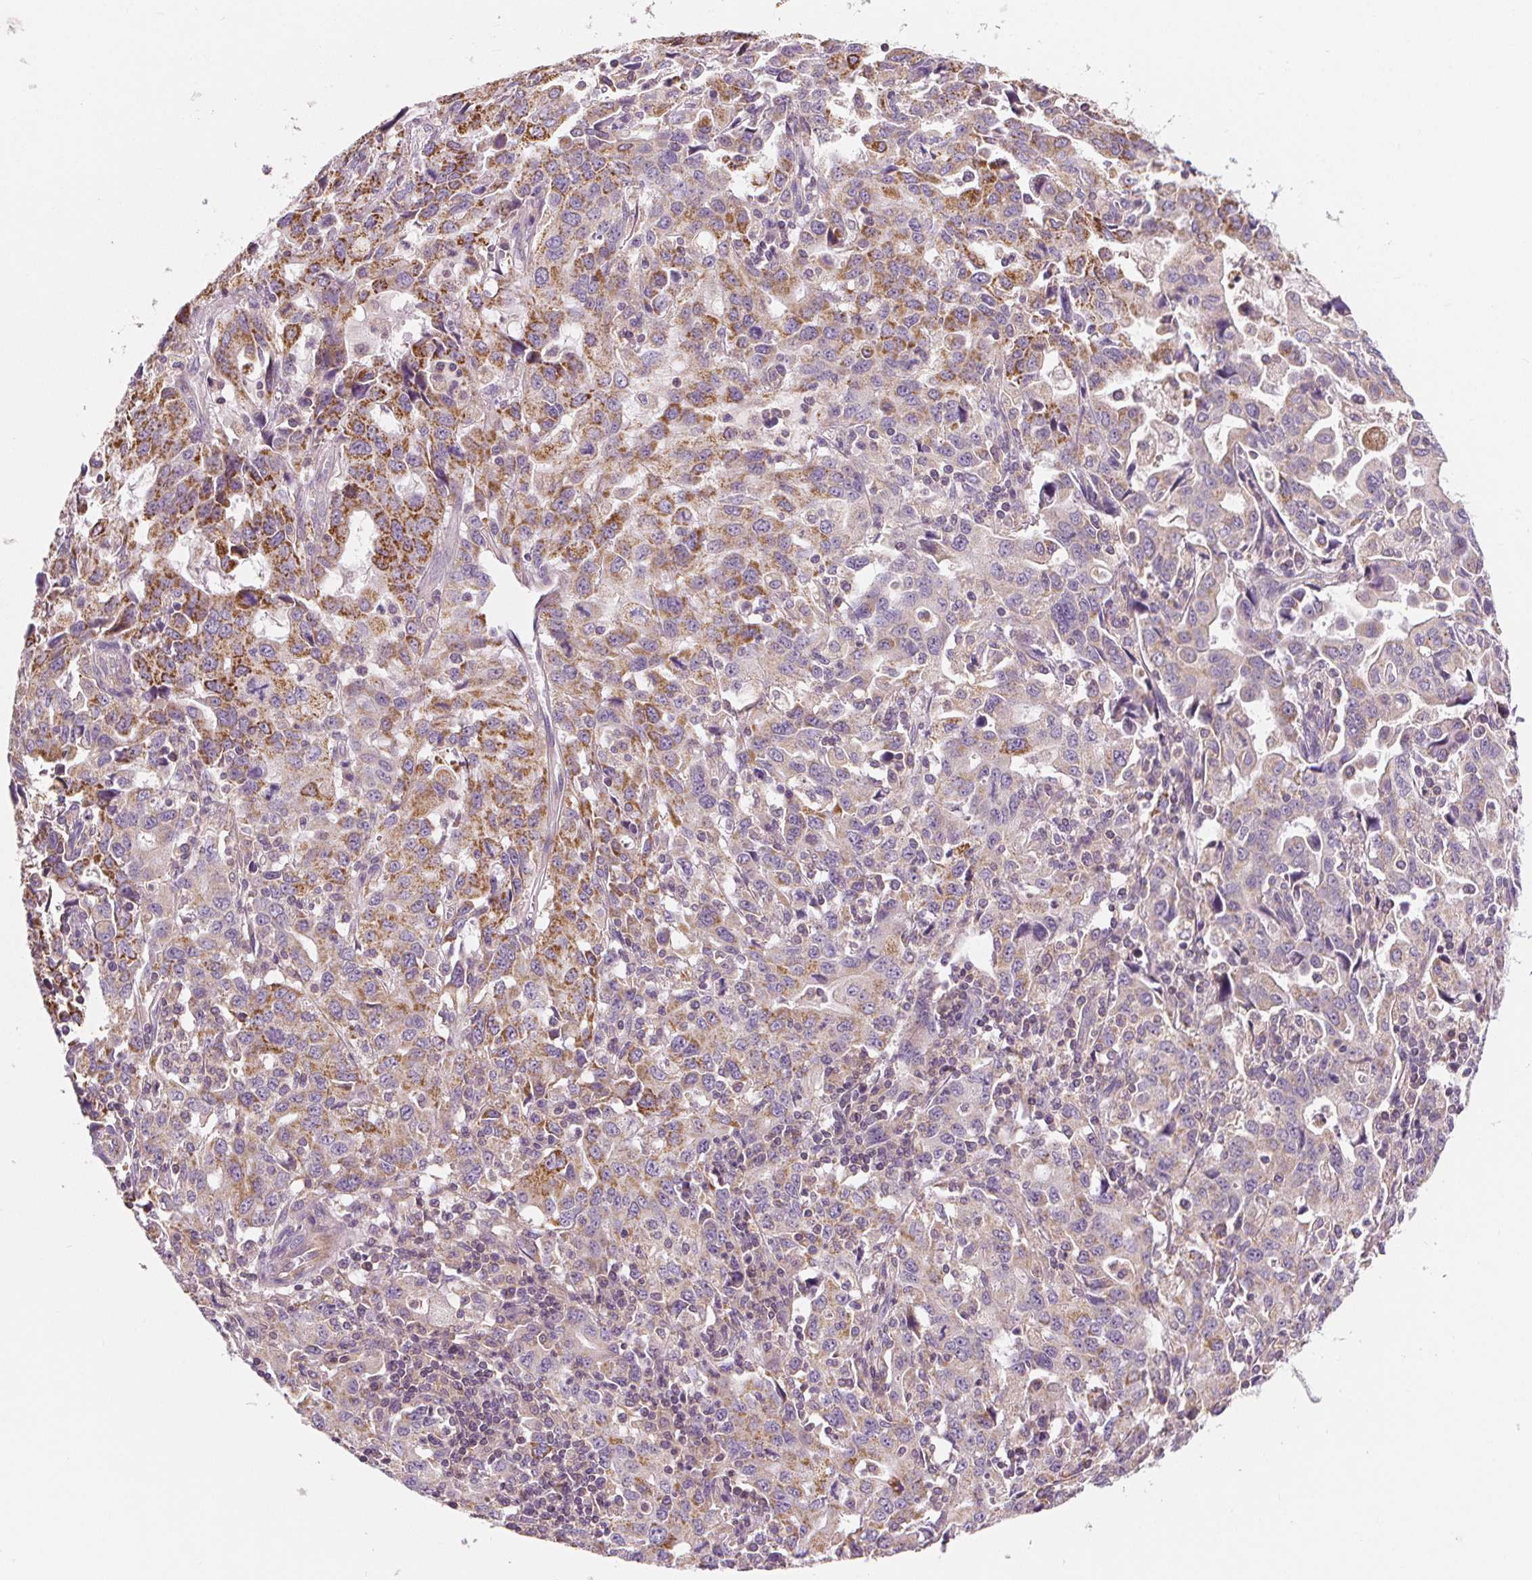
{"staining": {"intensity": "moderate", "quantity": "25%-75%", "location": "cytoplasmic/membranous"}, "tissue": "stomach cancer", "cell_type": "Tumor cells", "image_type": "cancer", "snomed": [{"axis": "morphology", "description": "Adenocarcinoma, NOS"}, {"axis": "topography", "description": "Stomach, upper"}], "caption": "Stomach cancer (adenocarcinoma) tissue displays moderate cytoplasmic/membranous staining in about 25%-75% of tumor cells, visualized by immunohistochemistry. (brown staining indicates protein expression, while blue staining denotes nuclei).", "gene": "RAB20", "patient": {"sex": "male", "age": 85}}